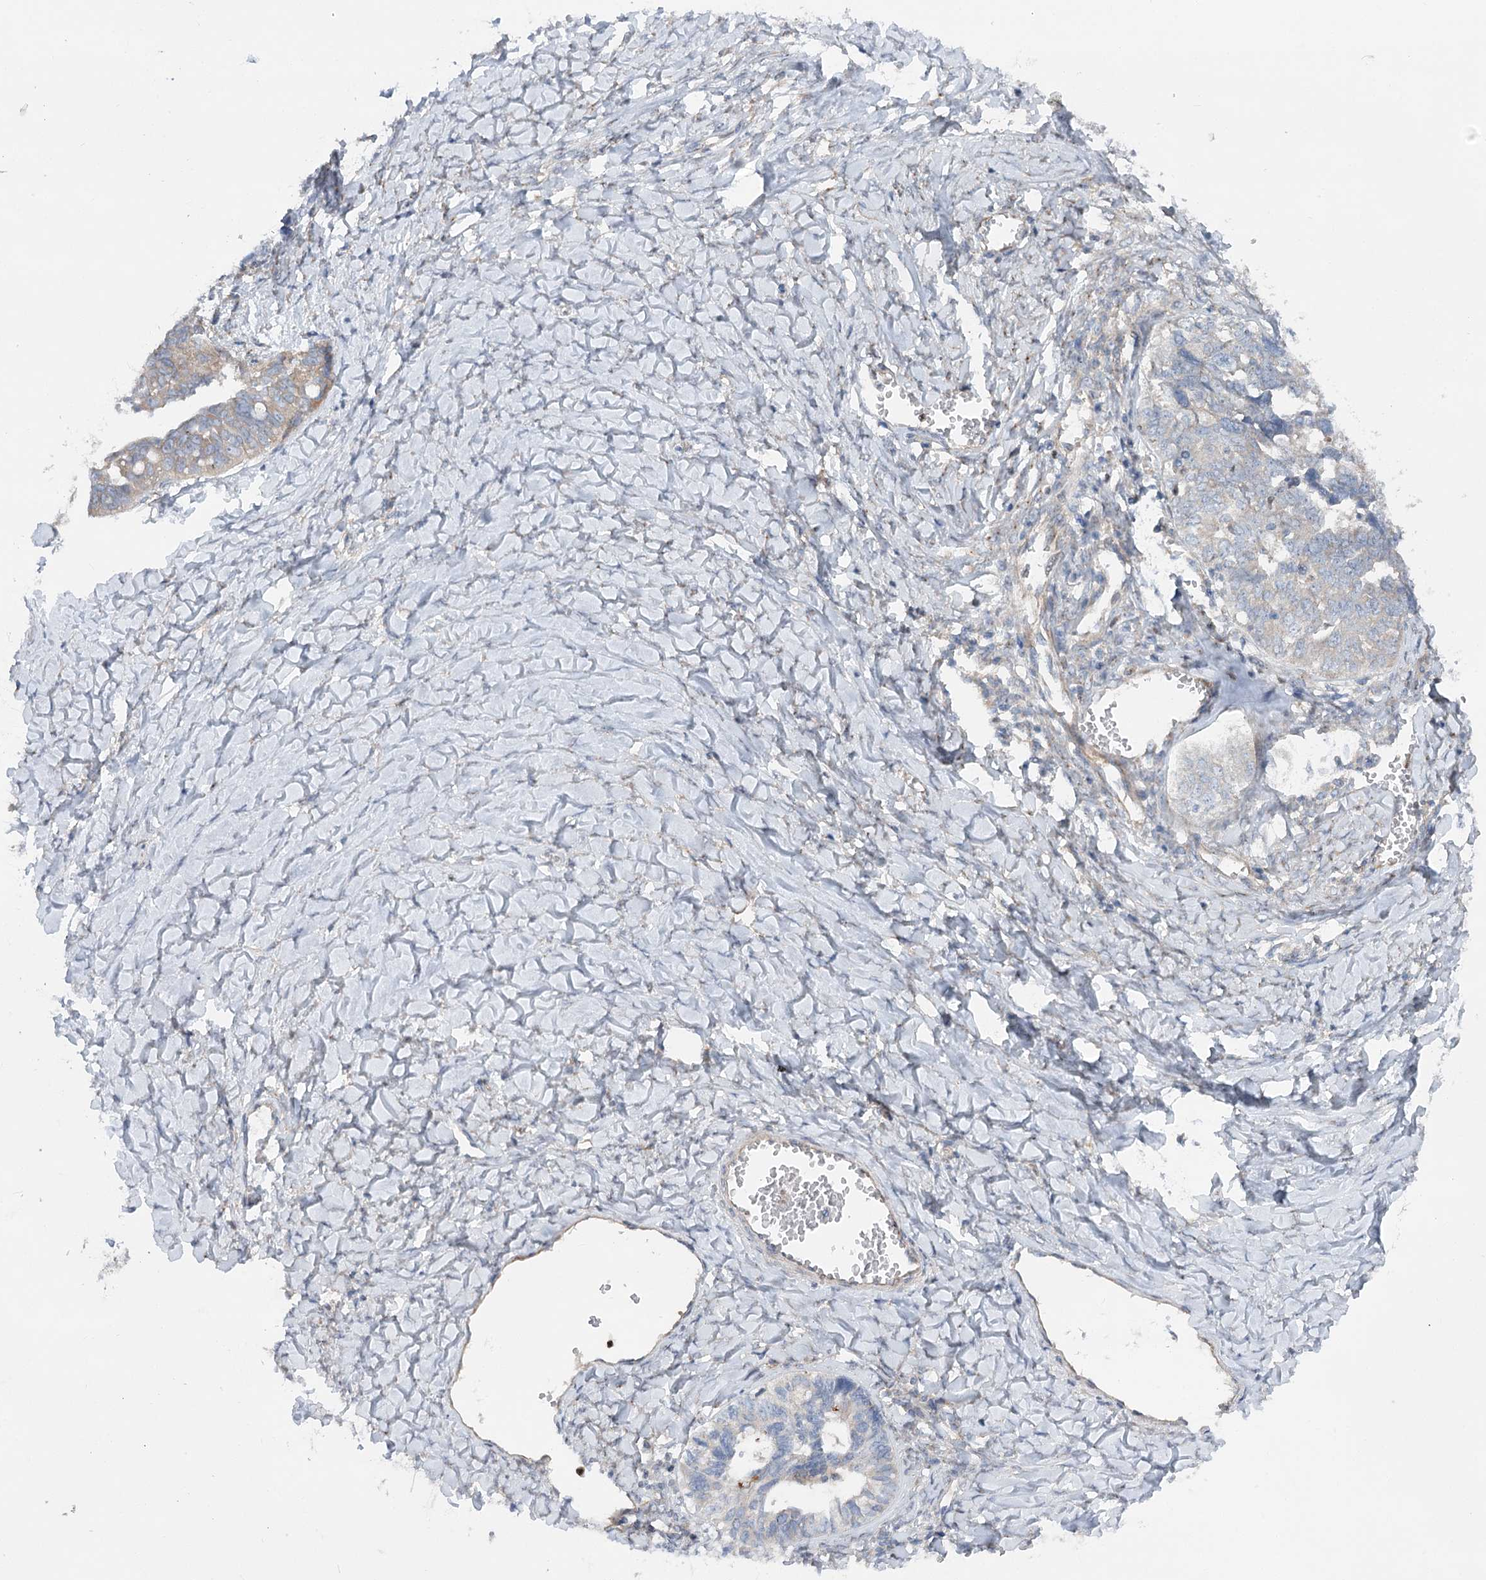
{"staining": {"intensity": "weak", "quantity": "<25%", "location": "cytoplasmic/membranous"}, "tissue": "ovarian cancer", "cell_type": "Tumor cells", "image_type": "cancer", "snomed": [{"axis": "morphology", "description": "Cystadenocarcinoma, serous, NOS"}, {"axis": "topography", "description": "Ovary"}], "caption": "Serous cystadenocarcinoma (ovarian) was stained to show a protein in brown. There is no significant expression in tumor cells. (DAB immunohistochemistry (IHC) with hematoxylin counter stain).", "gene": "SCN11A", "patient": {"sex": "female", "age": 79}}